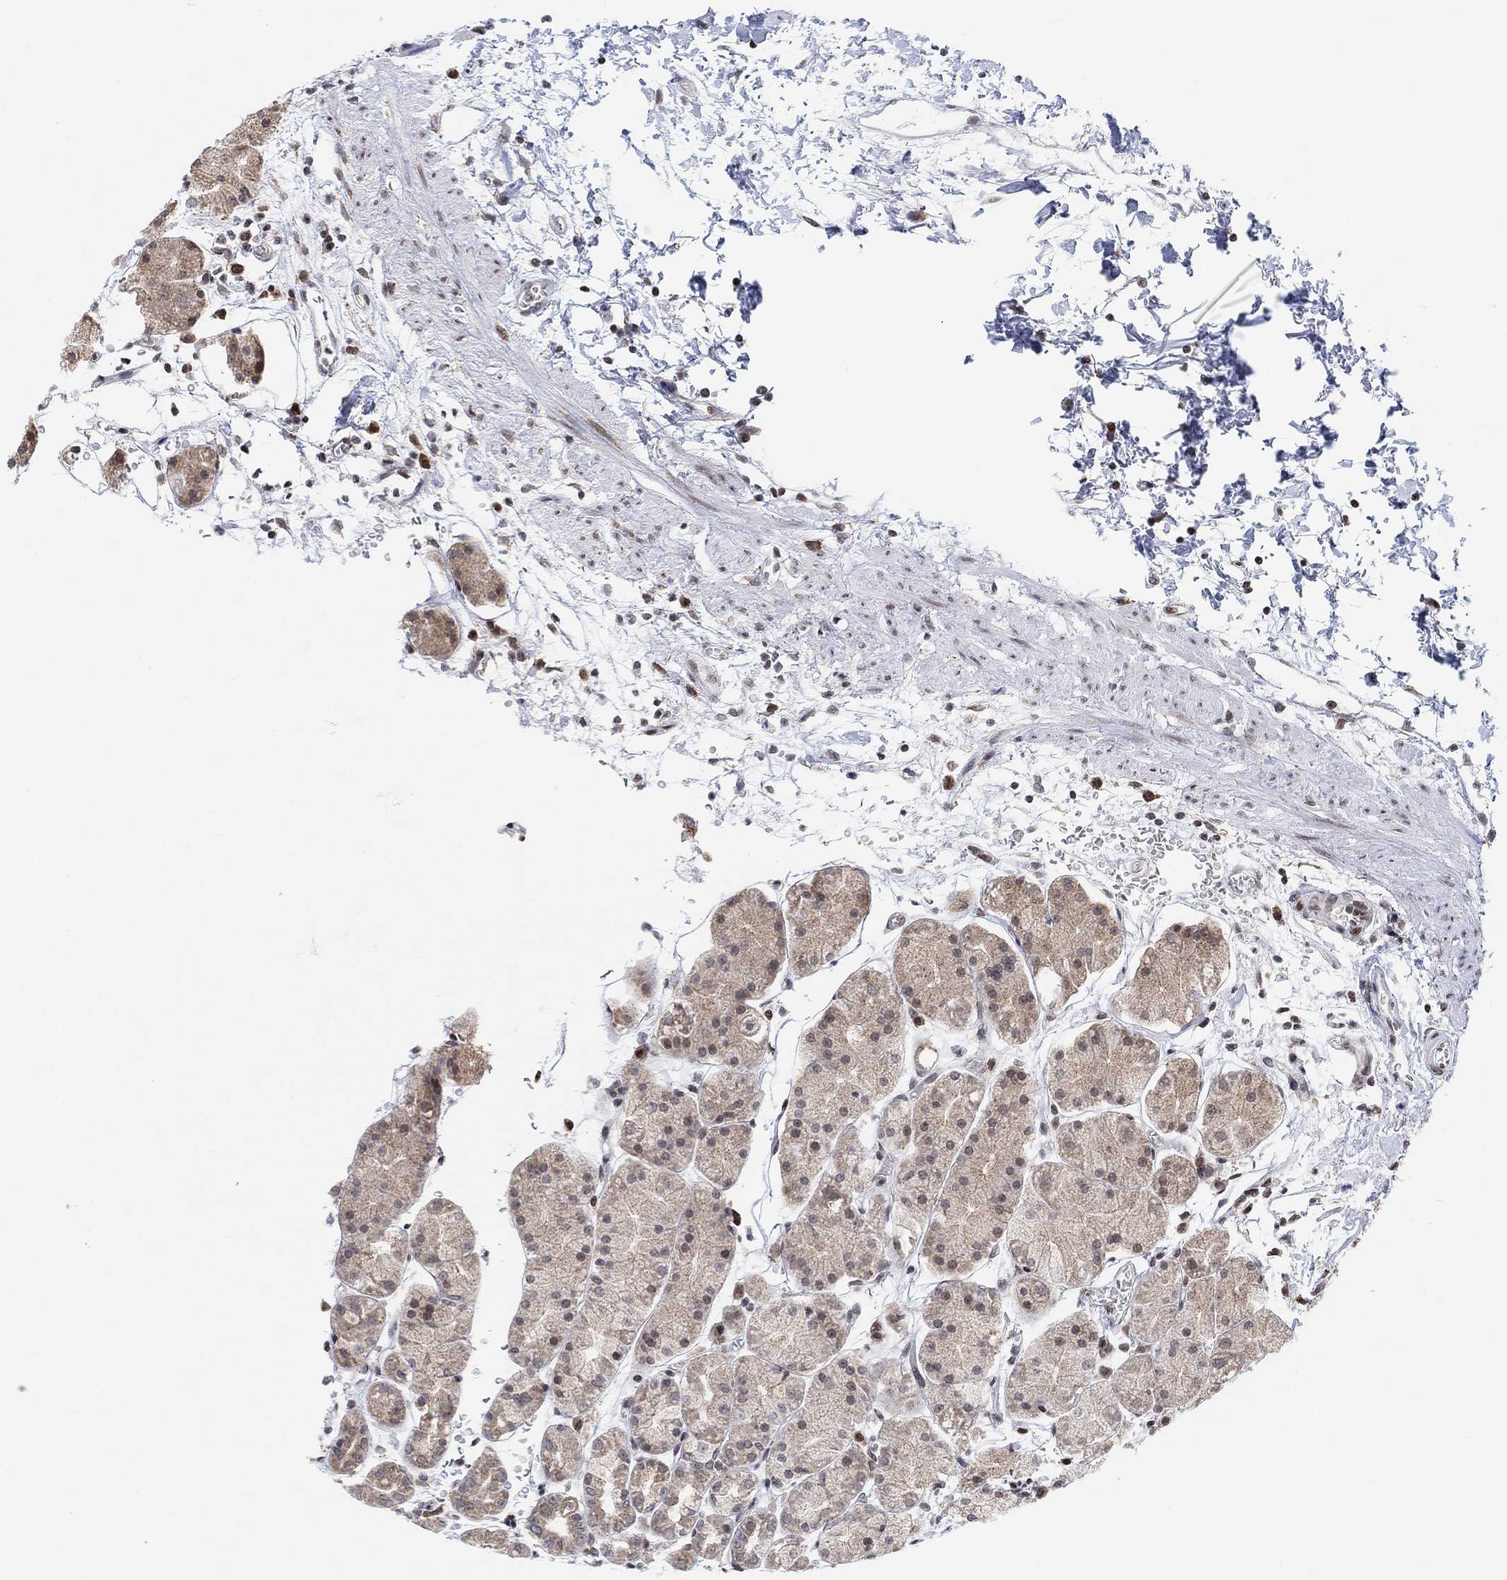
{"staining": {"intensity": "moderate", "quantity": "25%-75%", "location": "cytoplasmic/membranous"}, "tissue": "stomach", "cell_type": "Glandular cells", "image_type": "normal", "snomed": [{"axis": "morphology", "description": "Normal tissue, NOS"}, {"axis": "topography", "description": "Stomach"}], "caption": "Moderate cytoplasmic/membranous expression for a protein is seen in approximately 25%-75% of glandular cells of benign stomach using IHC.", "gene": "ABHD14A", "patient": {"sex": "male", "age": 54}}